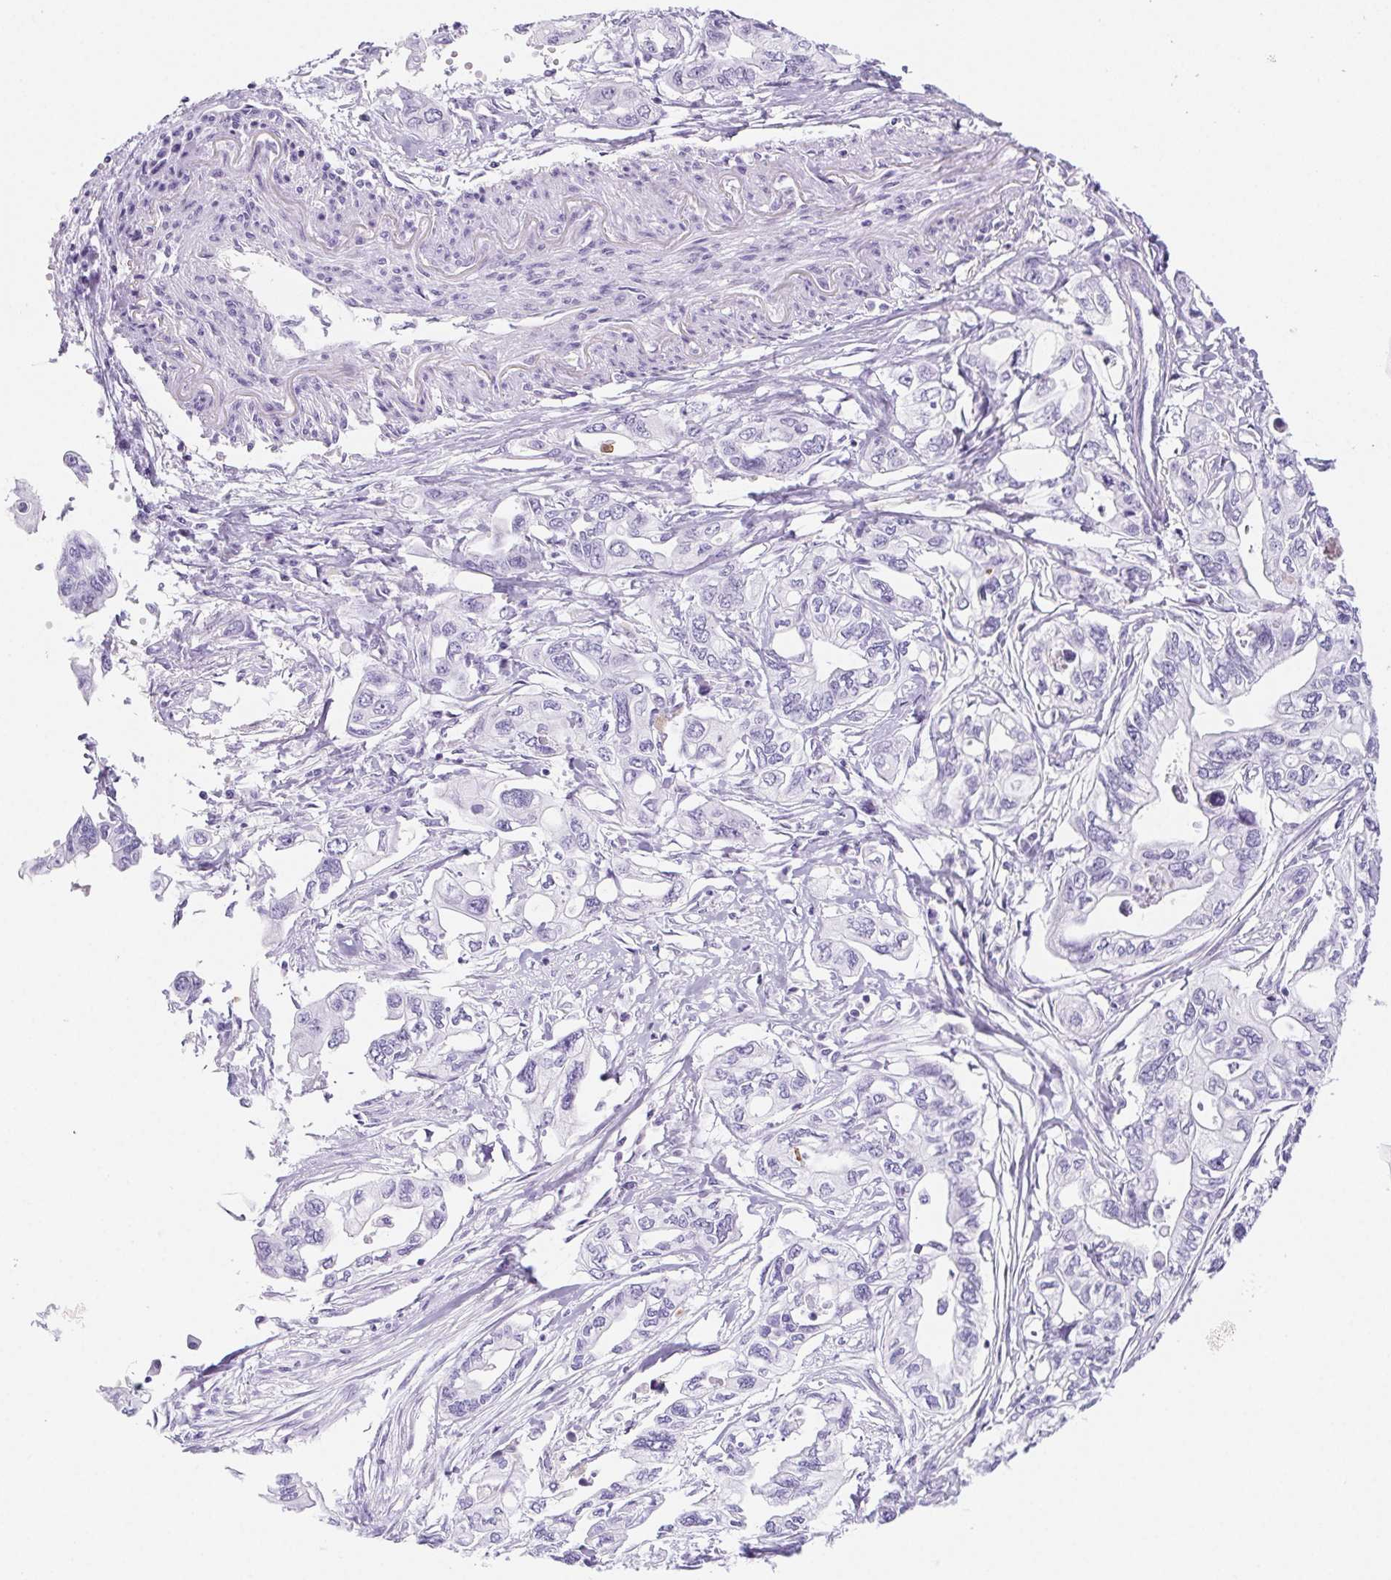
{"staining": {"intensity": "negative", "quantity": "none", "location": "none"}, "tissue": "pancreatic cancer", "cell_type": "Tumor cells", "image_type": "cancer", "snomed": [{"axis": "morphology", "description": "Adenocarcinoma, NOS"}, {"axis": "topography", "description": "Pancreas"}], "caption": "Tumor cells are negative for protein expression in human pancreatic cancer (adenocarcinoma). (DAB IHC, high magnification).", "gene": "CYP21A2", "patient": {"sex": "male", "age": 68}}